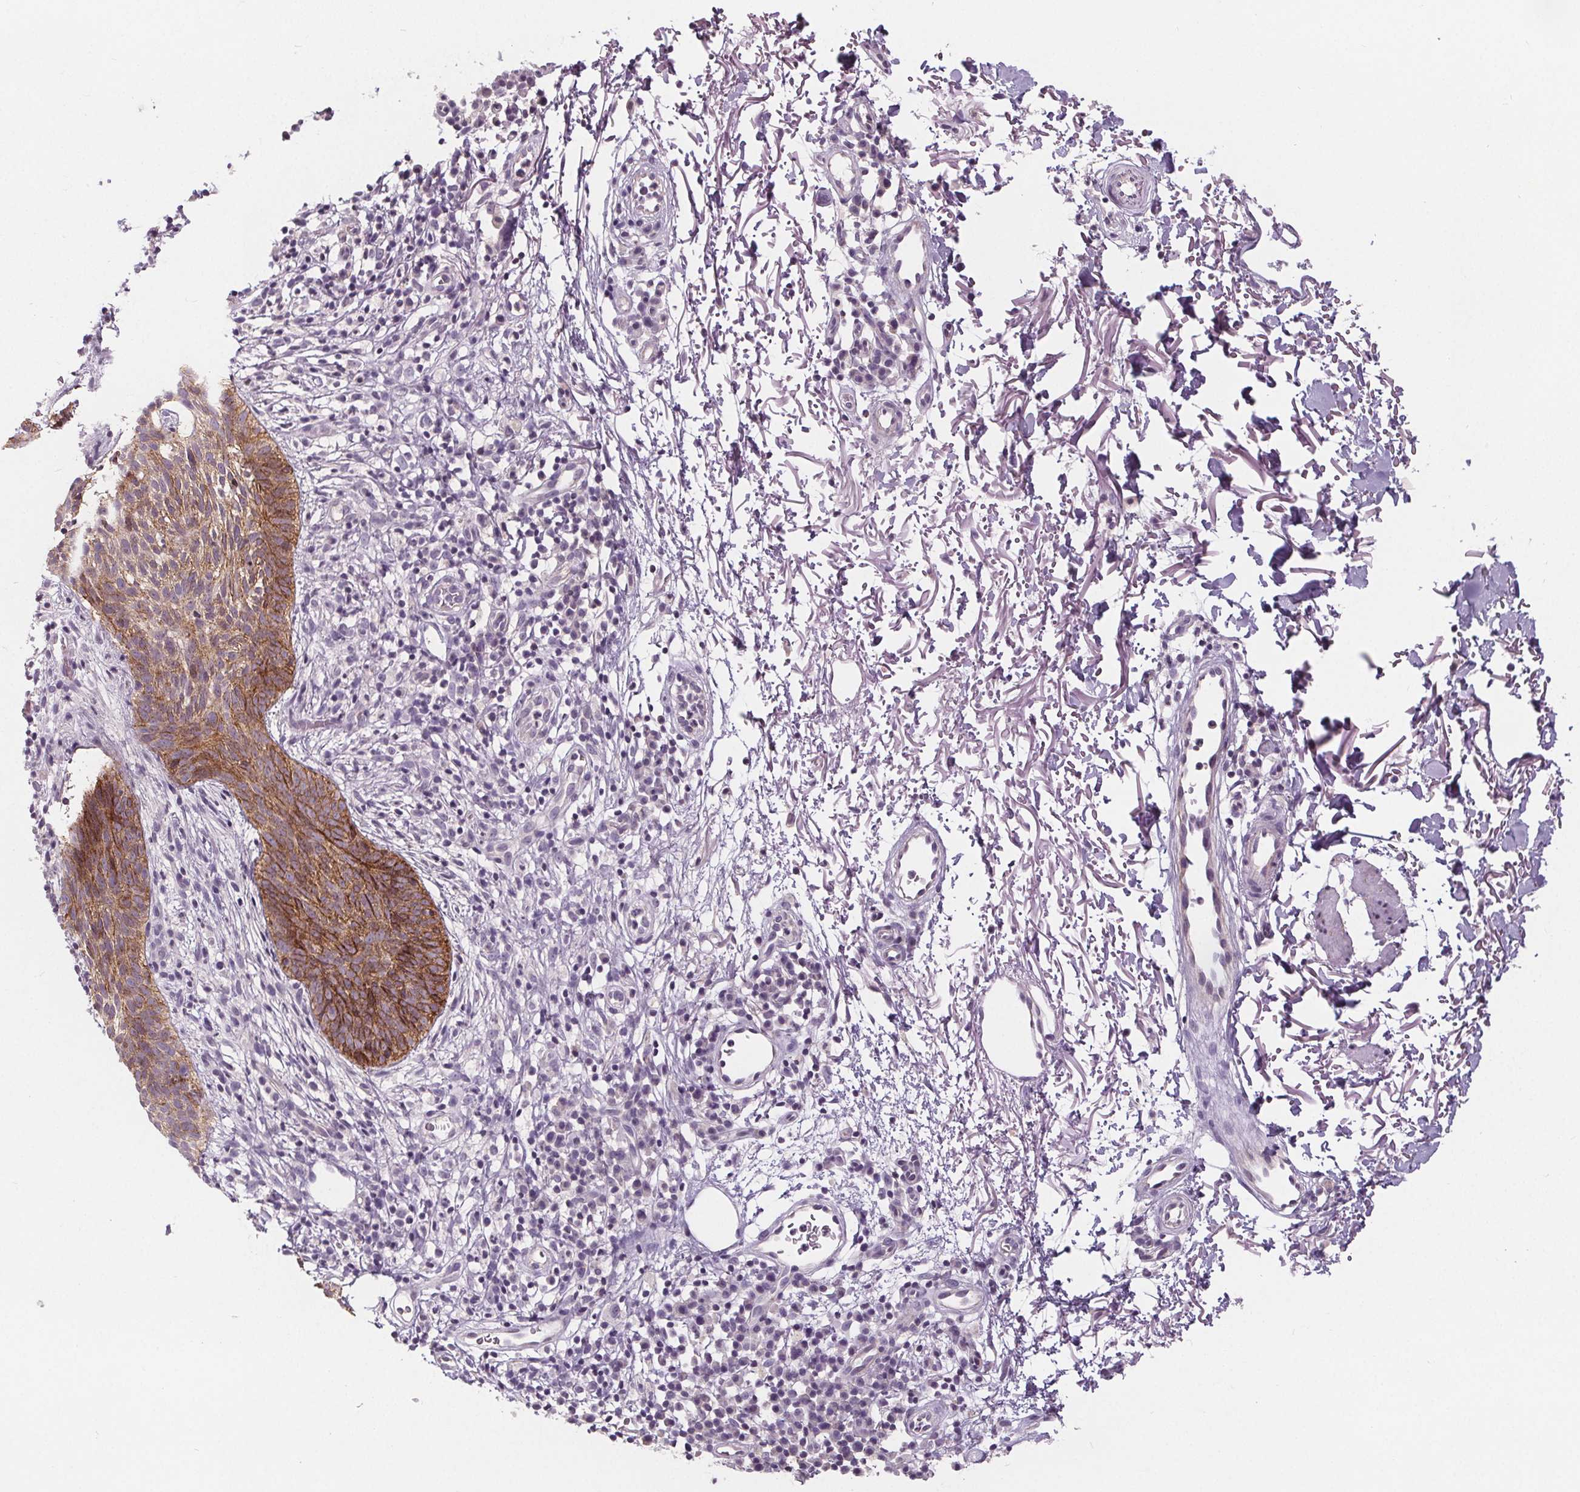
{"staining": {"intensity": "moderate", "quantity": ">75%", "location": "cytoplasmic/membranous"}, "tissue": "skin cancer", "cell_type": "Tumor cells", "image_type": "cancer", "snomed": [{"axis": "morphology", "description": "Normal tissue, NOS"}, {"axis": "morphology", "description": "Basal cell carcinoma"}, {"axis": "topography", "description": "Skin"}], "caption": "IHC staining of skin basal cell carcinoma, which reveals medium levels of moderate cytoplasmic/membranous expression in about >75% of tumor cells indicating moderate cytoplasmic/membranous protein expression. The staining was performed using DAB (brown) for protein detection and nuclei were counterstained in hematoxylin (blue).", "gene": "ATP1A1", "patient": {"sex": "male", "age": 68}}